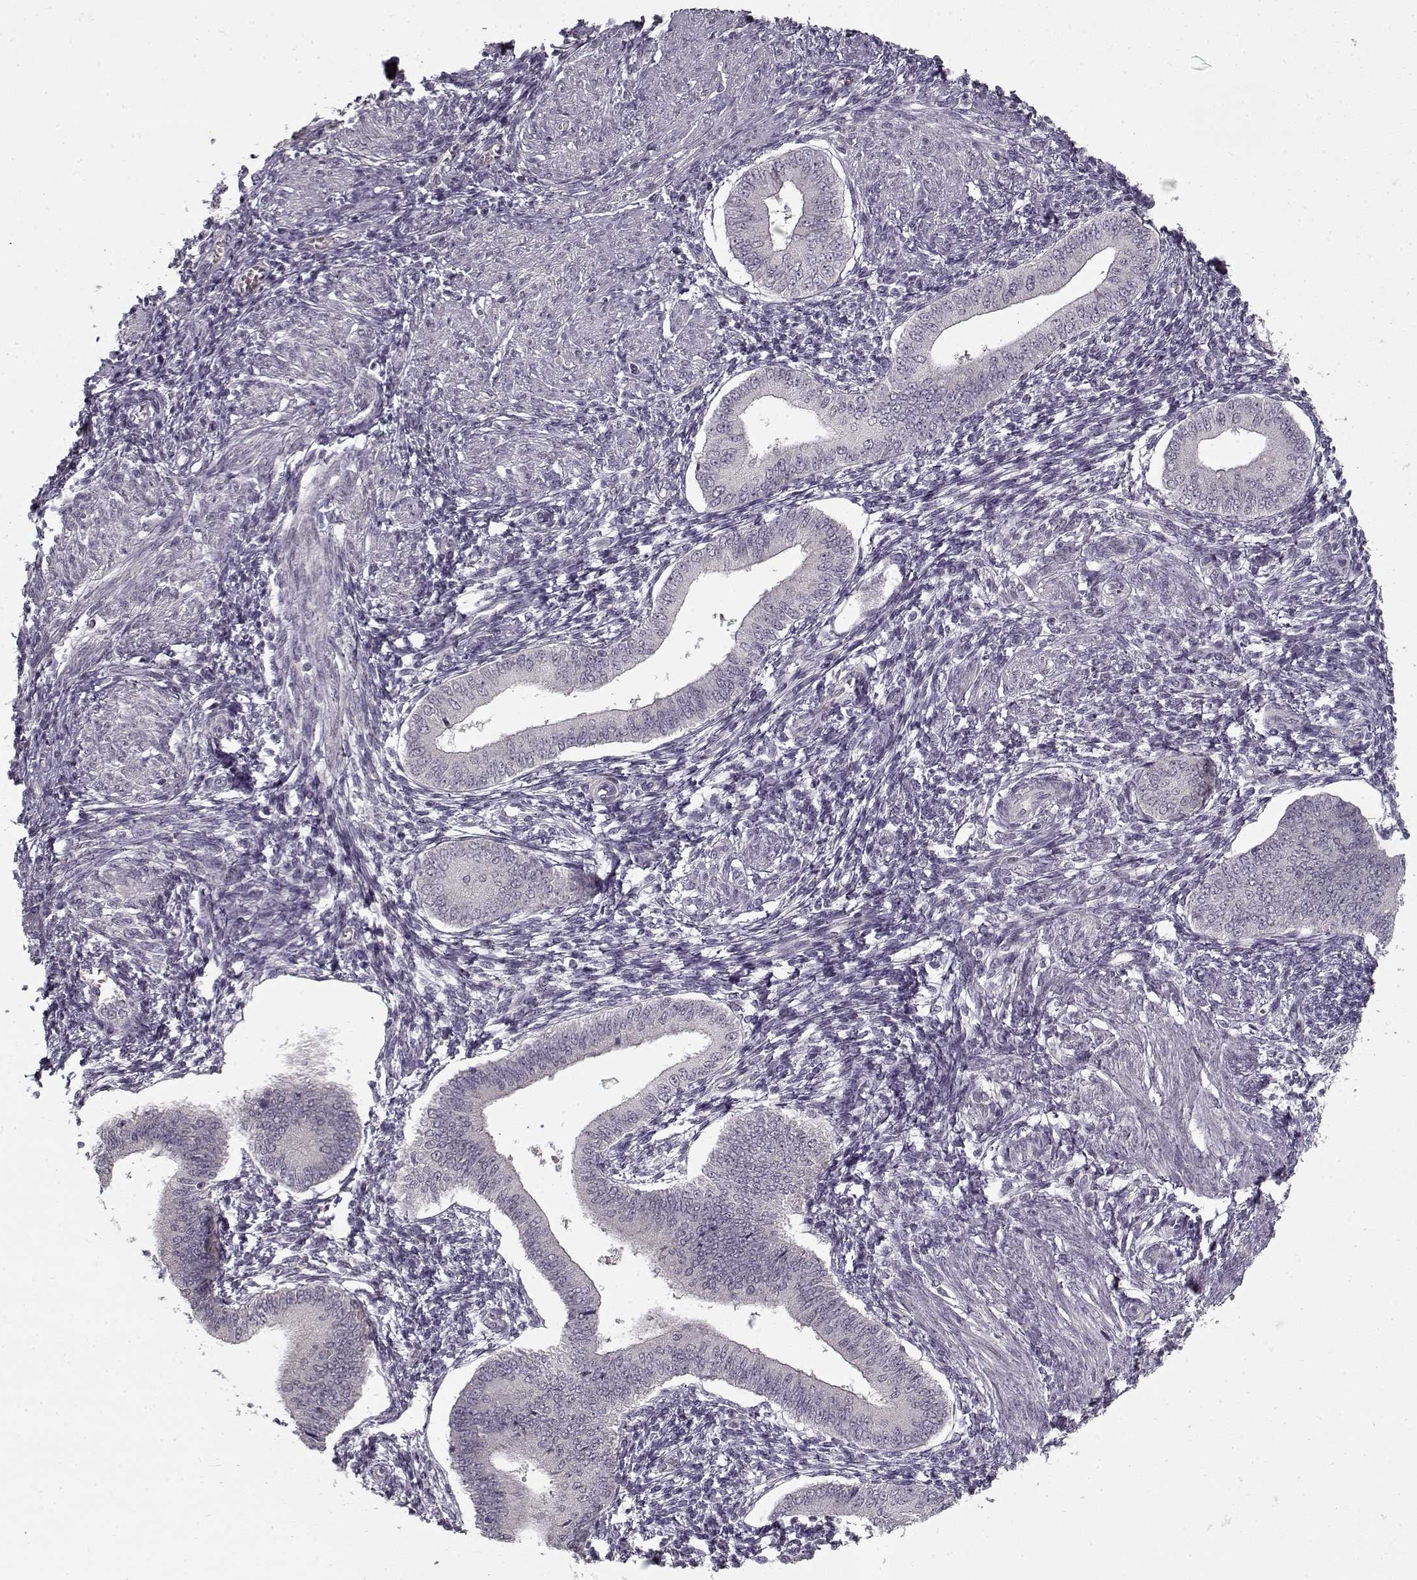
{"staining": {"intensity": "negative", "quantity": "none", "location": "none"}, "tissue": "endometrium", "cell_type": "Cells in endometrial stroma", "image_type": "normal", "snomed": [{"axis": "morphology", "description": "Normal tissue, NOS"}, {"axis": "topography", "description": "Endometrium"}], "caption": "Human endometrium stained for a protein using immunohistochemistry displays no positivity in cells in endometrial stroma.", "gene": "LAMA2", "patient": {"sex": "female", "age": 42}}